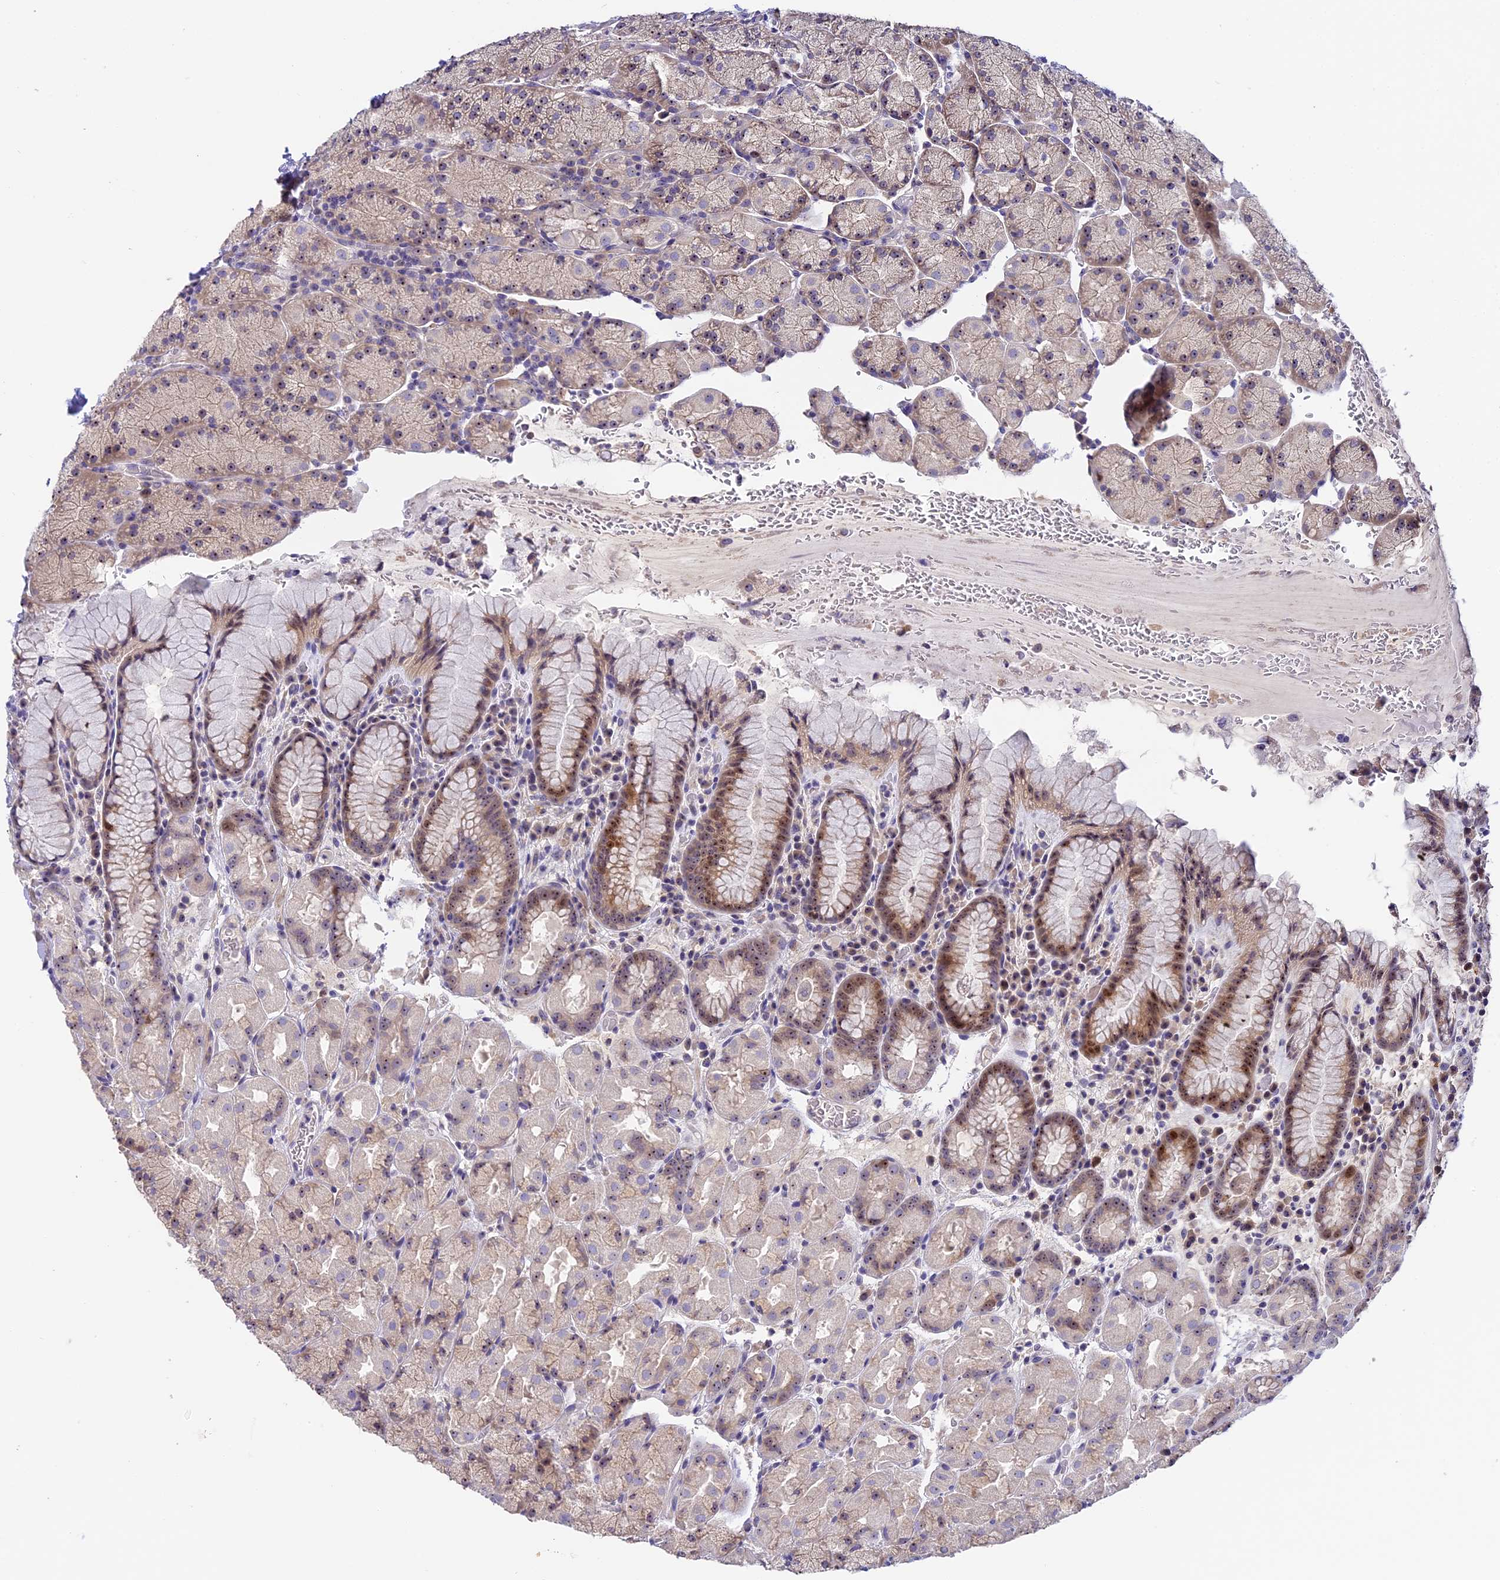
{"staining": {"intensity": "moderate", "quantity": "25%-75%", "location": "cytoplasmic/membranous,nuclear"}, "tissue": "stomach", "cell_type": "Glandular cells", "image_type": "normal", "snomed": [{"axis": "morphology", "description": "Normal tissue, NOS"}, {"axis": "topography", "description": "Stomach, upper"}, {"axis": "topography", "description": "Stomach, lower"}], "caption": "Immunohistochemistry (IHC) histopathology image of benign stomach: human stomach stained using immunohistochemistry (IHC) reveals medium levels of moderate protein expression localized specifically in the cytoplasmic/membranous,nuclear of glandular cells, appearing as a cytoplasmic/membranous,nuclear brown color.", "gene": "RAD51", "patient": {"sex": "male", "age": 80}}